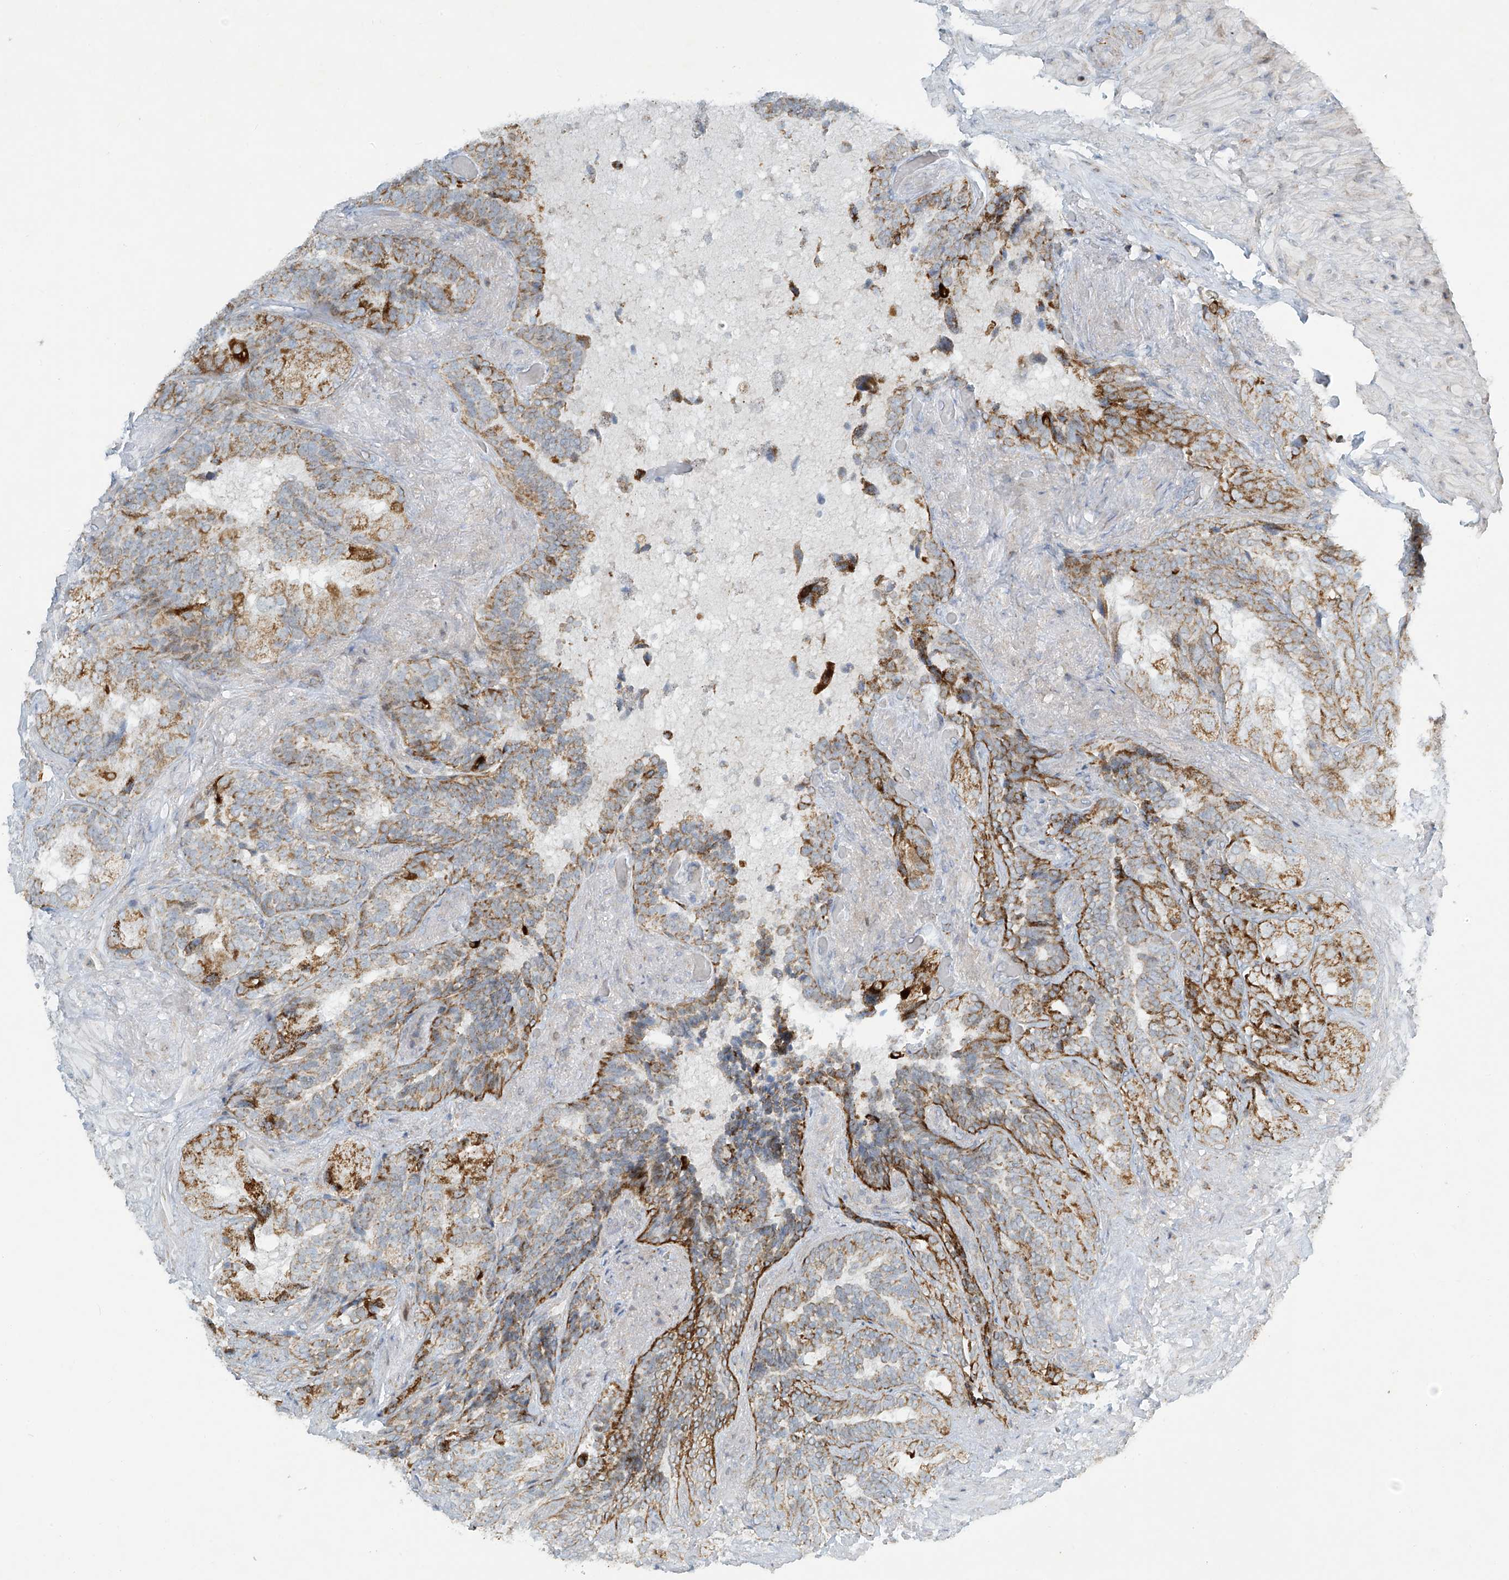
{"staining": {"intensity": "moderate", "quantity": ">75%", "location": "cytoplasmic/membranous"}, "tissue": "seminal vesicle", "cell_type": "Glandular cells", "image_type": "normal", "snomed": [{"axis": "morphology", "description": "Normal tissue, NOS"}, {"axis": "topography", "description": "Seminal veicle"}, {"axis": "topography", "description": "Peripheral nerve tissue"}], "caption": "Protein expression analysis of unremarkable human seminal vesicle reveals moderate cytoplasmic/membranous positivity in about >75% of glandular cells. The staining is performed using DAB brown chromogen to label protein expression. The nuclei are counter-stained blue using hematoxylin.", "gene": "SMDT1", "patient": {"sex": "male", "age": 63}}